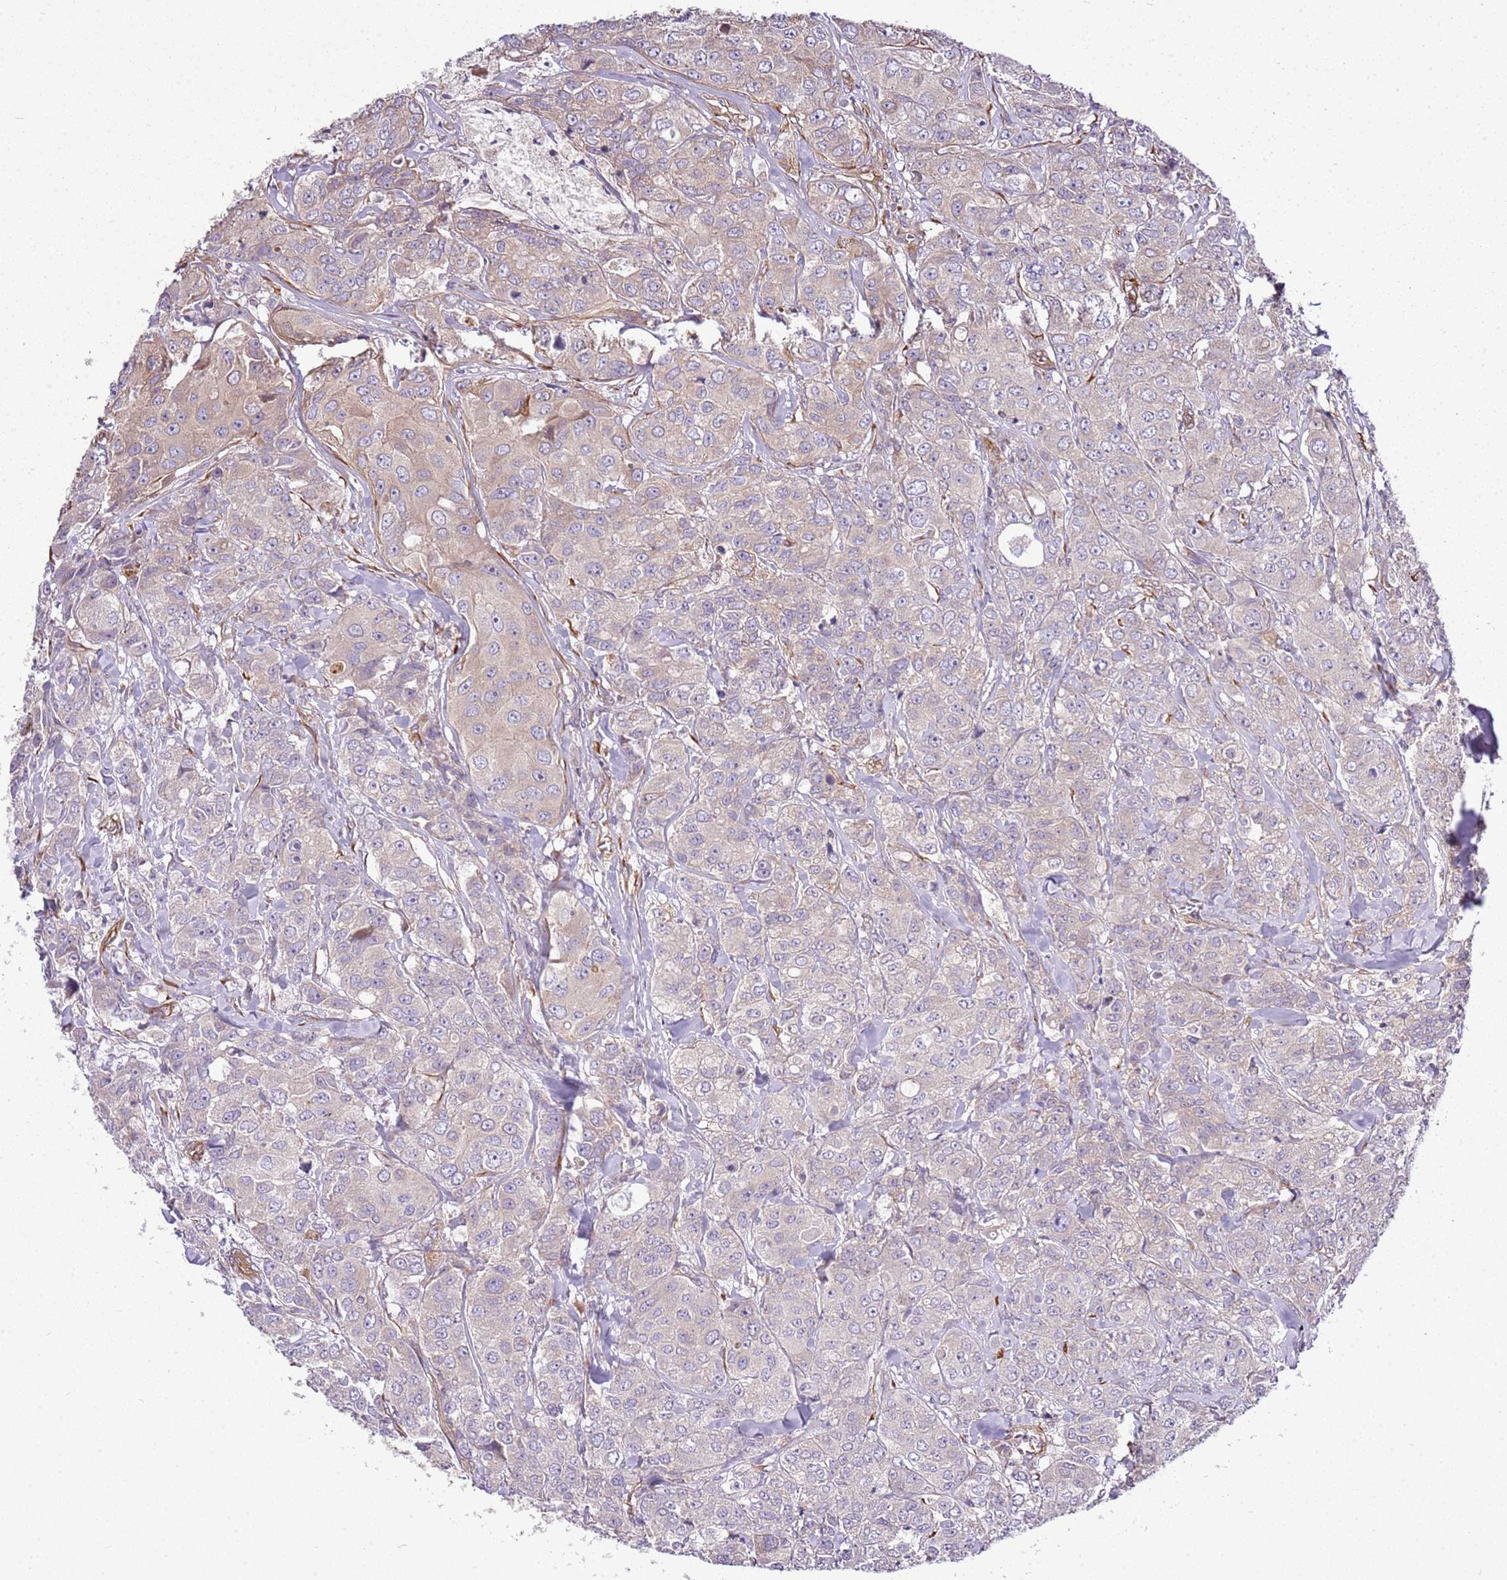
{"staining": {"intensity": "weak", "quantity": "<25%", "location": "cytoplasmic/membranous"}, "tissue": "breast cancer", "cell_type": "Tumor cells", "image_type": "cancer", "snomed": [{"axis": "morphology", "description": "Duct carcinoma"}, {"axis": "topography", "description": "Breast"}], "caption": "High power microscopy image of an immunohistochemistry (IHC) micrograph of intraductal carcinoma (breast), revealing no significant expression in tumor cells.", "gene": "GNL1", "patient": {"sex": "female", "age": 43}}